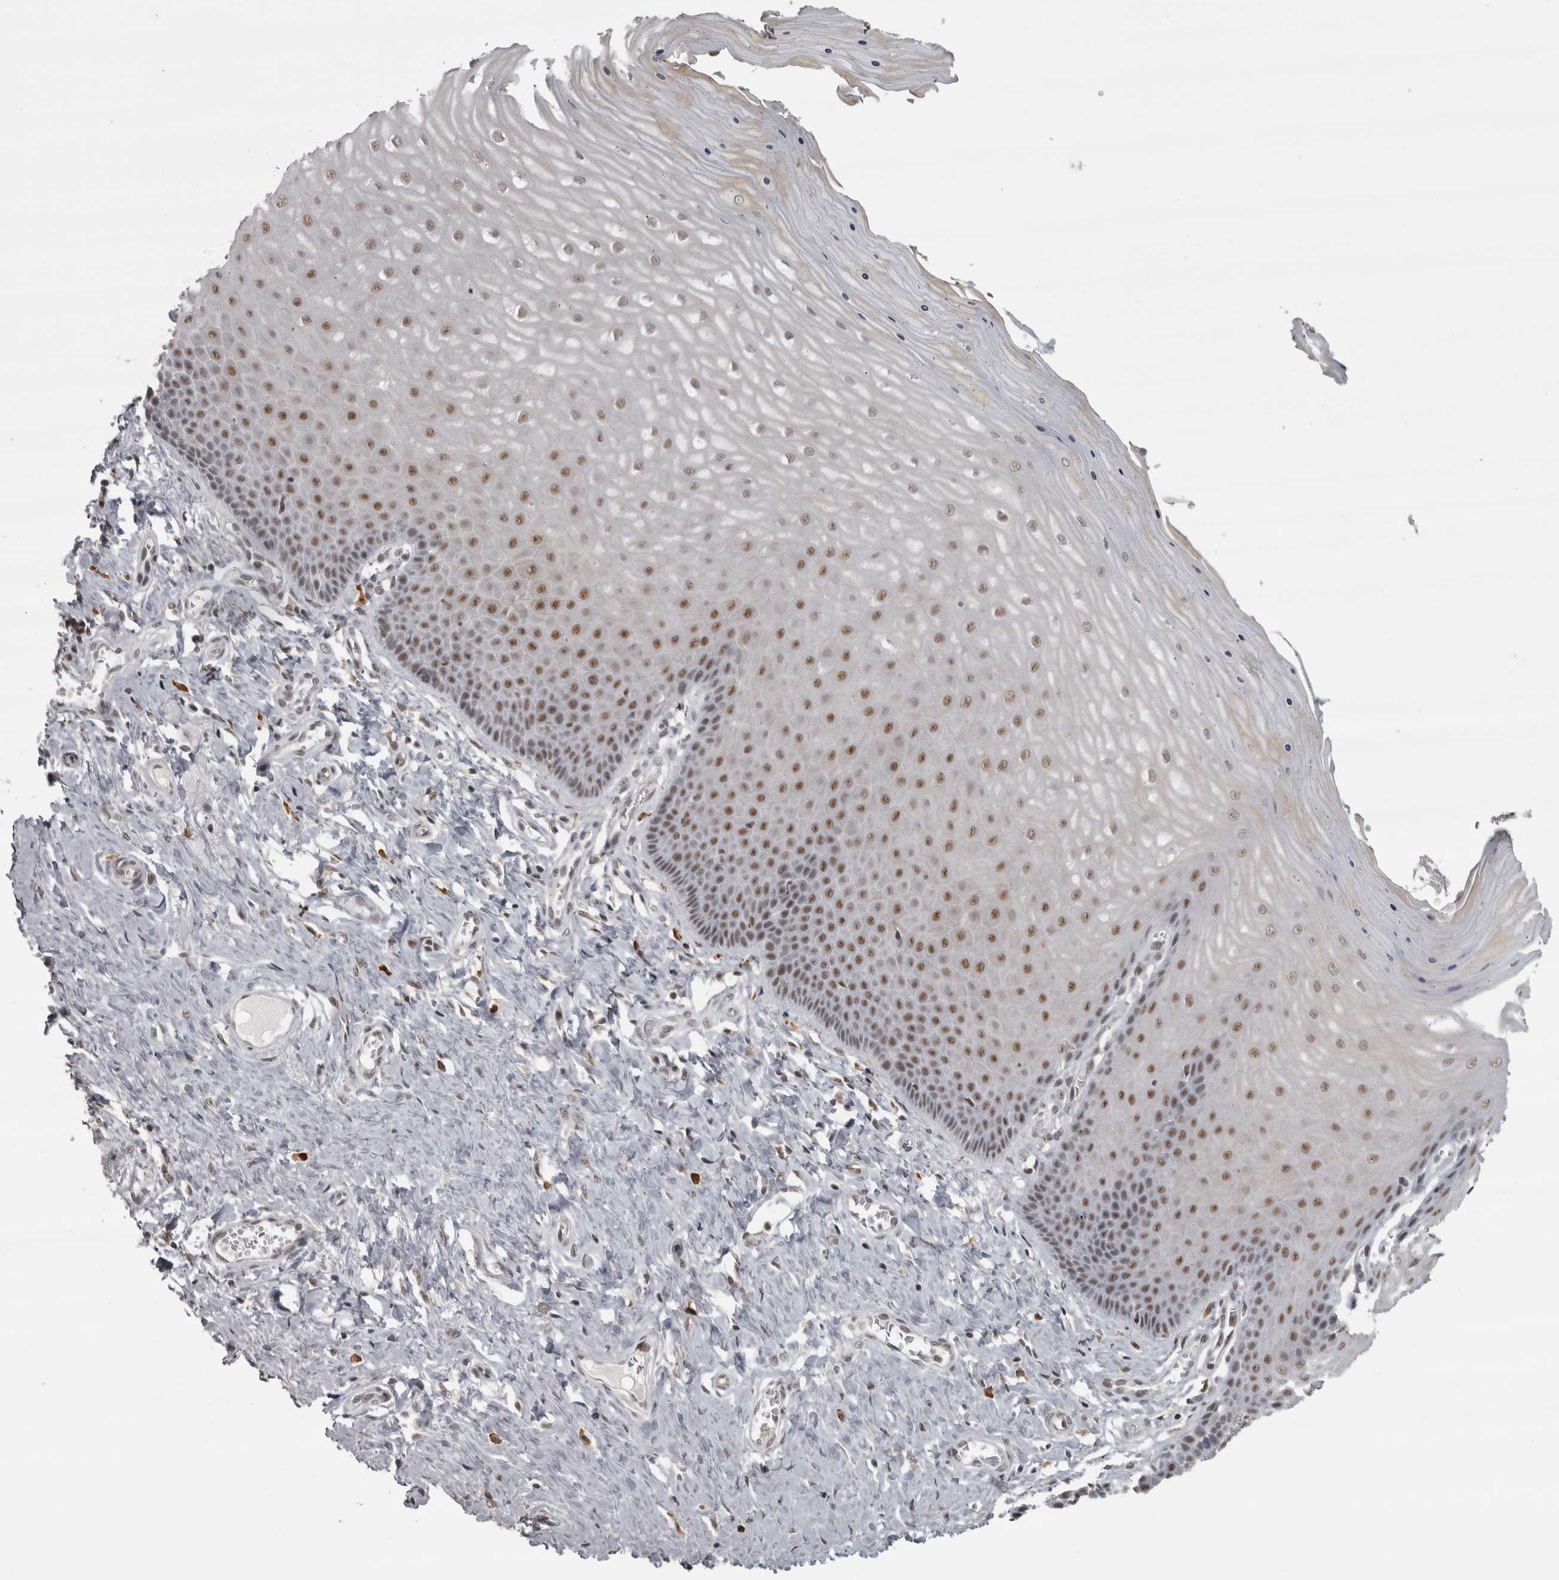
{"staining": {"intensity": "moderate", "quantity": "25%-75%", "location": "nuclear"}, "tissue": "cervix", "cell_type": "Squamous epithelial cells", "image_type": "normal", "snomed": [{"axis": "morphology", "description": "Normal tissue, NOS"}, {"axis": "topography", "description": "Cervix"}], "caption": "Immunohistochemical staining of benign human cervix reveals moderate nuclear protein positivity in approximately 25%-75% of squamous epithelial cells.", "gene": "MICU3", "patient": {"sex": "female", "age": 55}}